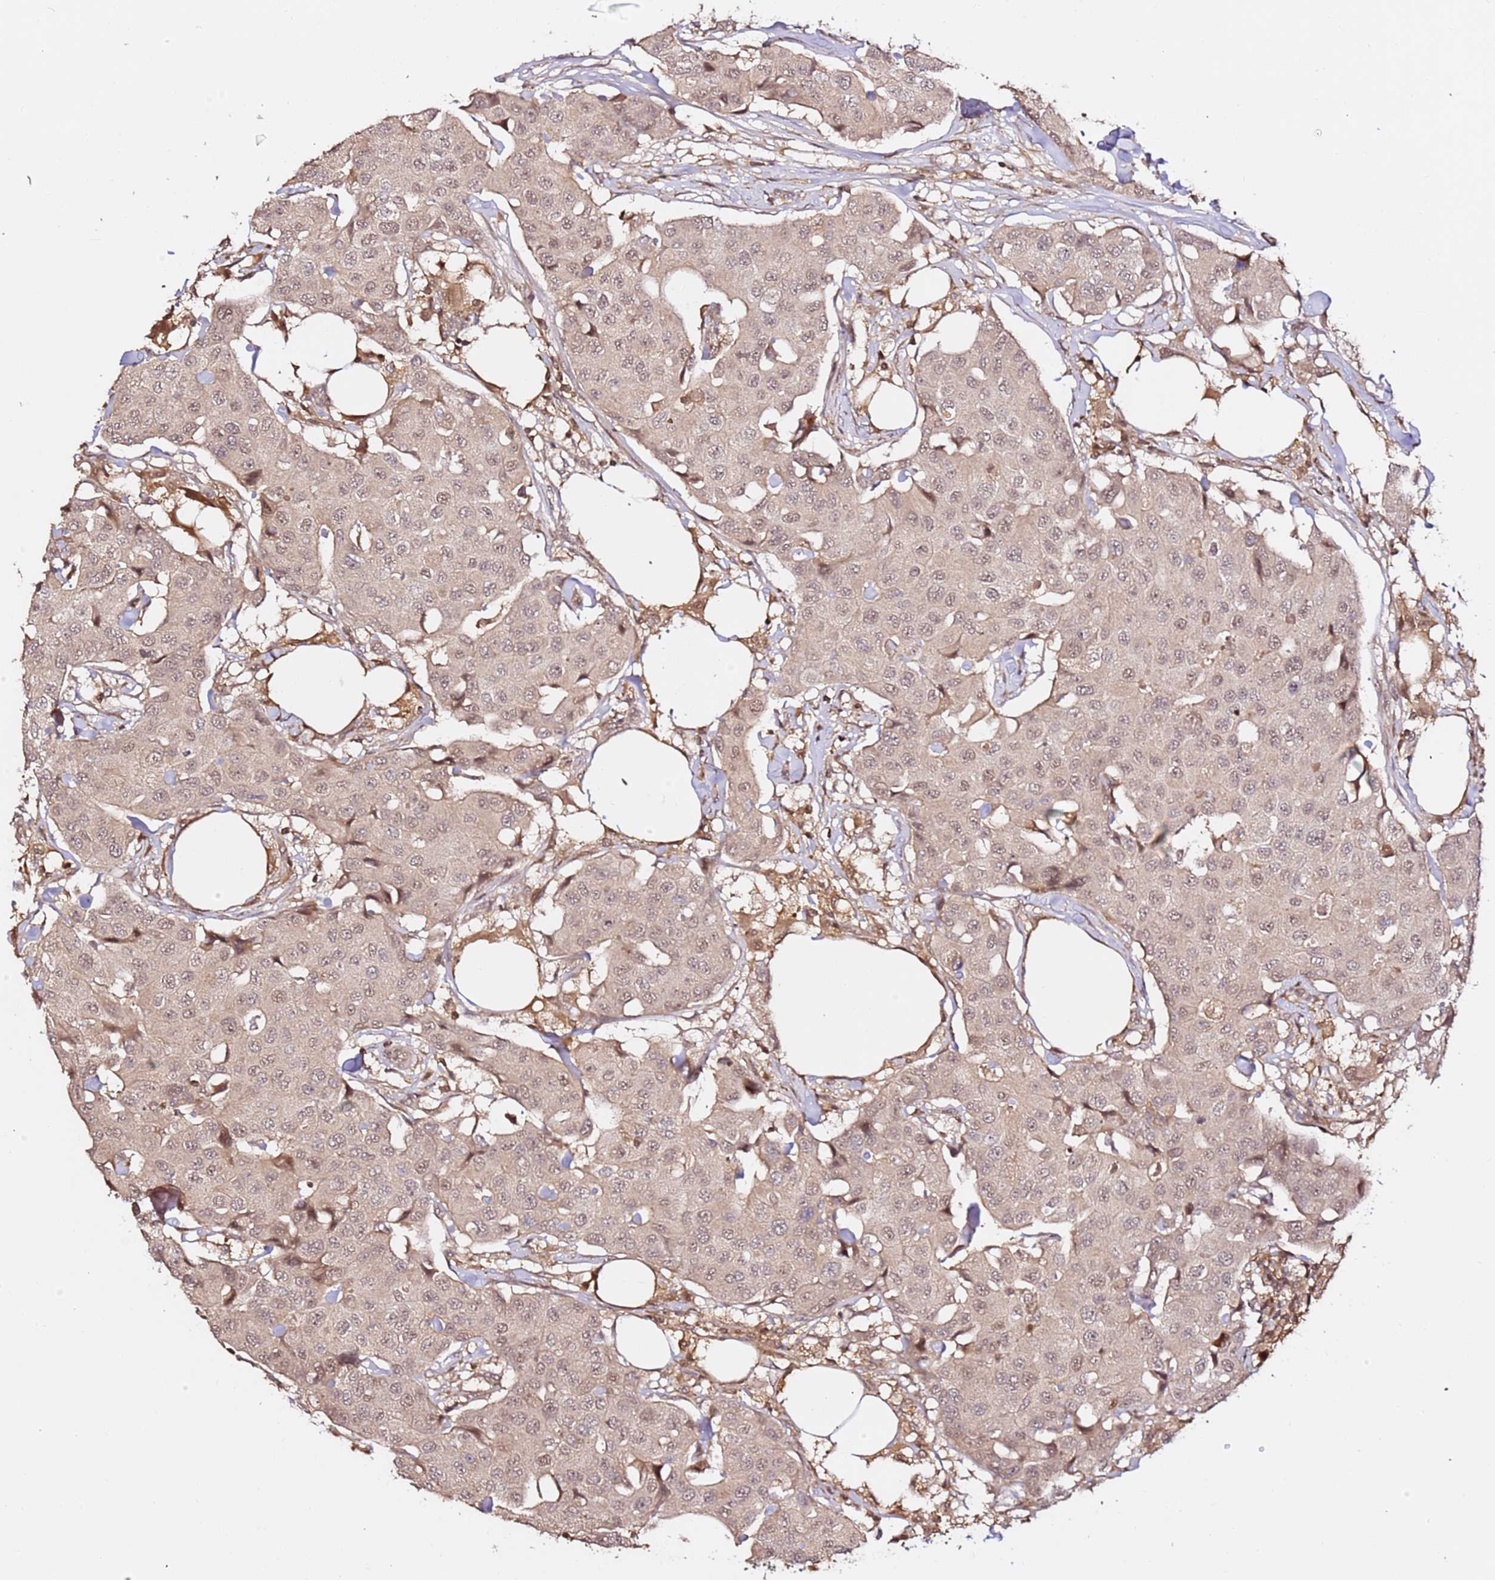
{"staining": {"intensity": "weak", "quantity": "25%-75%", "location": "cytoplasmic/membranous,nuclear"}, "tissue": "breast cancer", "cell_type": "Tumor cells", "image_type": "cancer", "snomed": [{"axis": "morphology", "description": "Duct carcinoma"}, {"axis": "topography", "description": "Breast"}], "caption": "Immunohistochemistry (IHC) histopathology image of invasive ductal carcinoma (breast) stained for a protein (brown), which exhibits low levels of weak cytoplasmic/membranous and nuclear staining in approximately 25%-75% of tumor cells.", "gene": "OR5V1", "patient": {"sex": "female", "age": 80}}